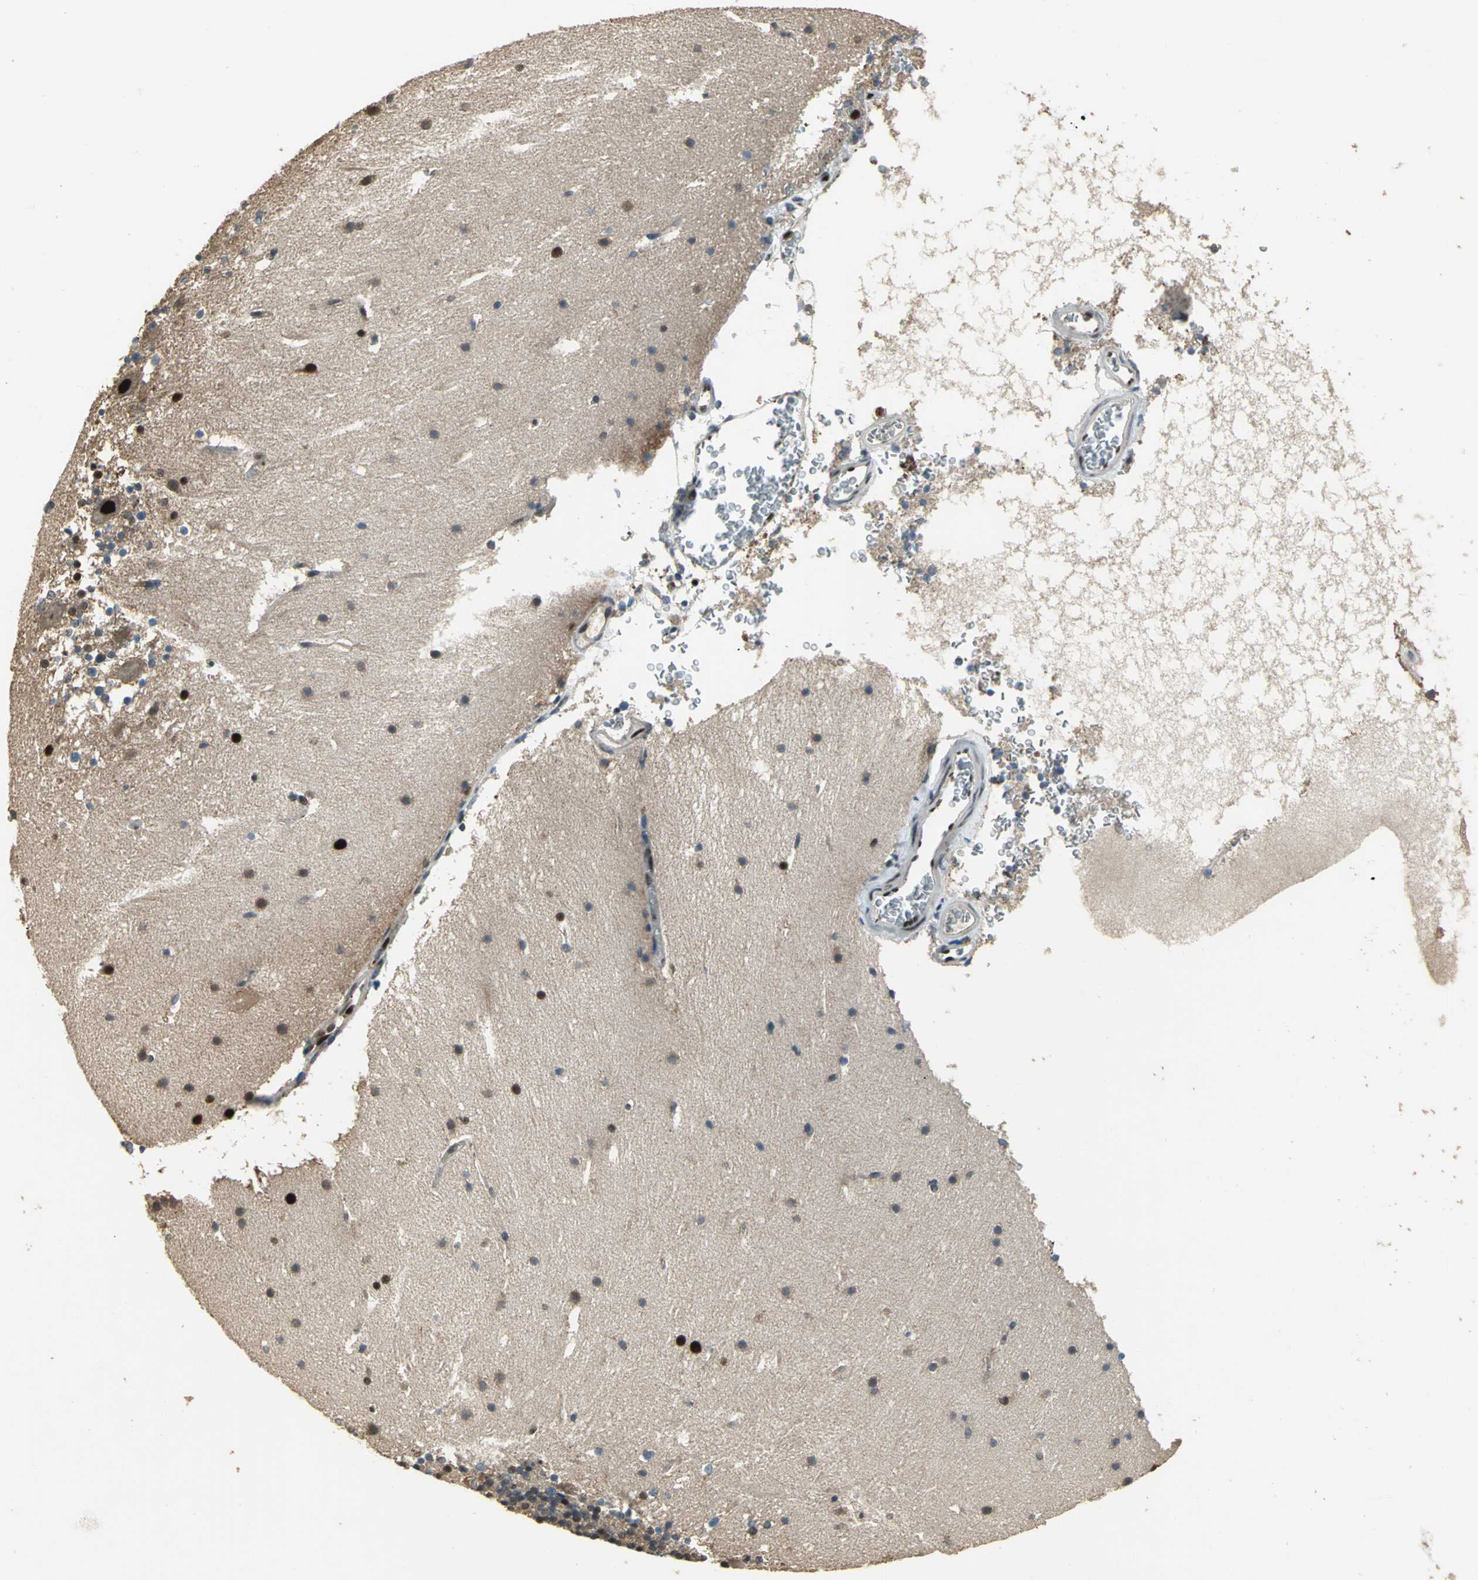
{"staining": {"intensity": "moderate", "quantity": ">75%", "location": "nuclear"}, "tissue": "cerebellum", "cell_type": "Cells in granular layer", "image_type": "normal", "snomed": [{"axis": "morphology", "description": "Normal tissue, NOS"}, {"axis": "topography", "description": "Cerebellum"}], "caption": "Brown immunohistochemical staining in unremarkable human cerebellum reveals moderate nuclear expression in approximately >75% of cells in granular layer.", "gene": "MIS18BP1", "patient": {"sex": "male", "age": 45}}